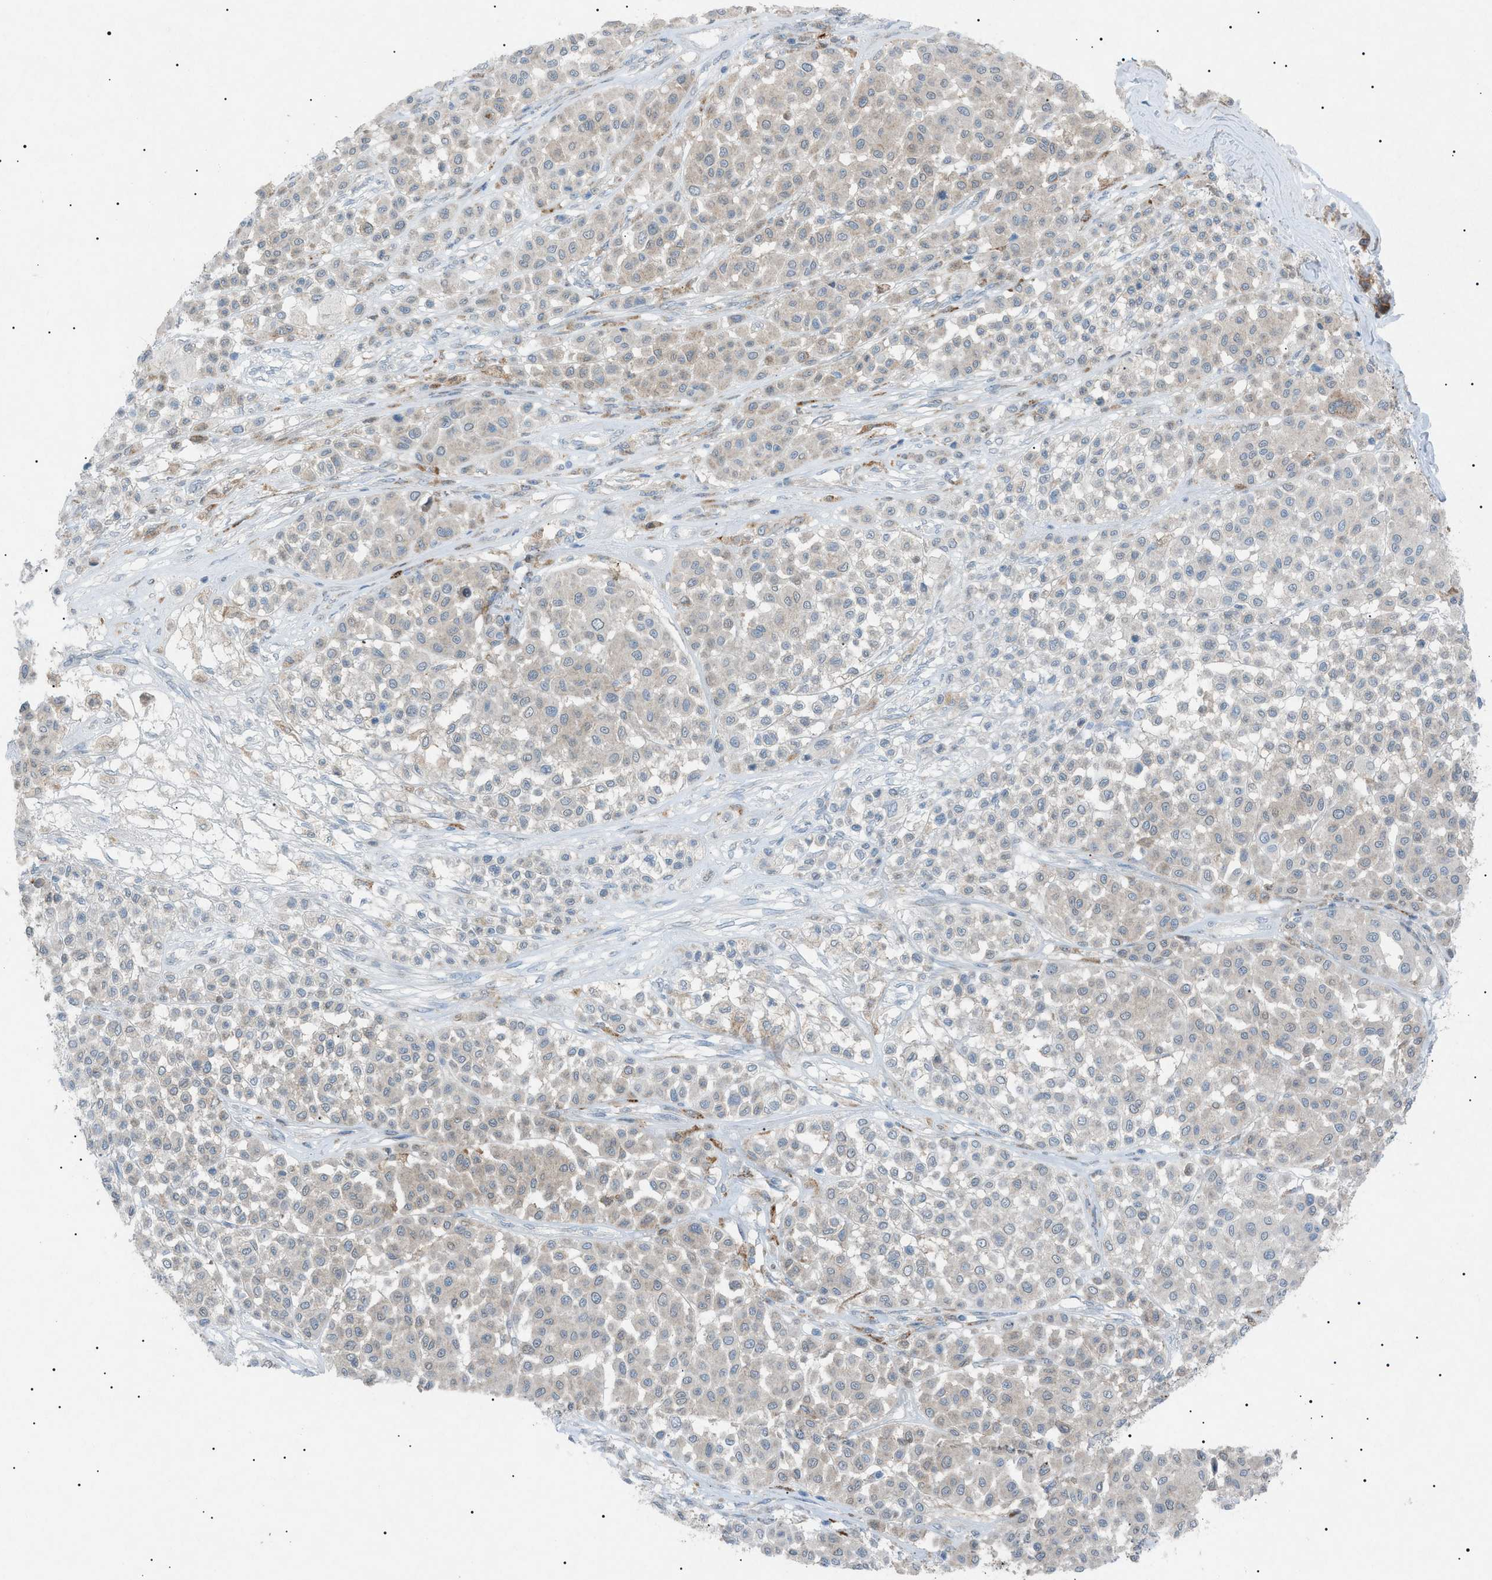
{"staining": {"intensity": "weak", "quantity": "25%-75%", "location": "cytoplasmic/membranous"}, "tissue": "melanoma", "cell_type": "Tumor cells", "image_type": "cancer", "snomed": [{"axis": "morphology", "description": "Malignant melanoma, Metastatic site"}, {"axis": "topography", "description": "Soft tissue"}], "caption": "Brown immunohistochemical staining in human malignant melanoma (metastatic site) demonstrates weak cytoplasmic/membranous staining in approximately 25%-75% of tumor cells.", "gene": "BTK", "patient": {"sex": "male", "age": 41}}